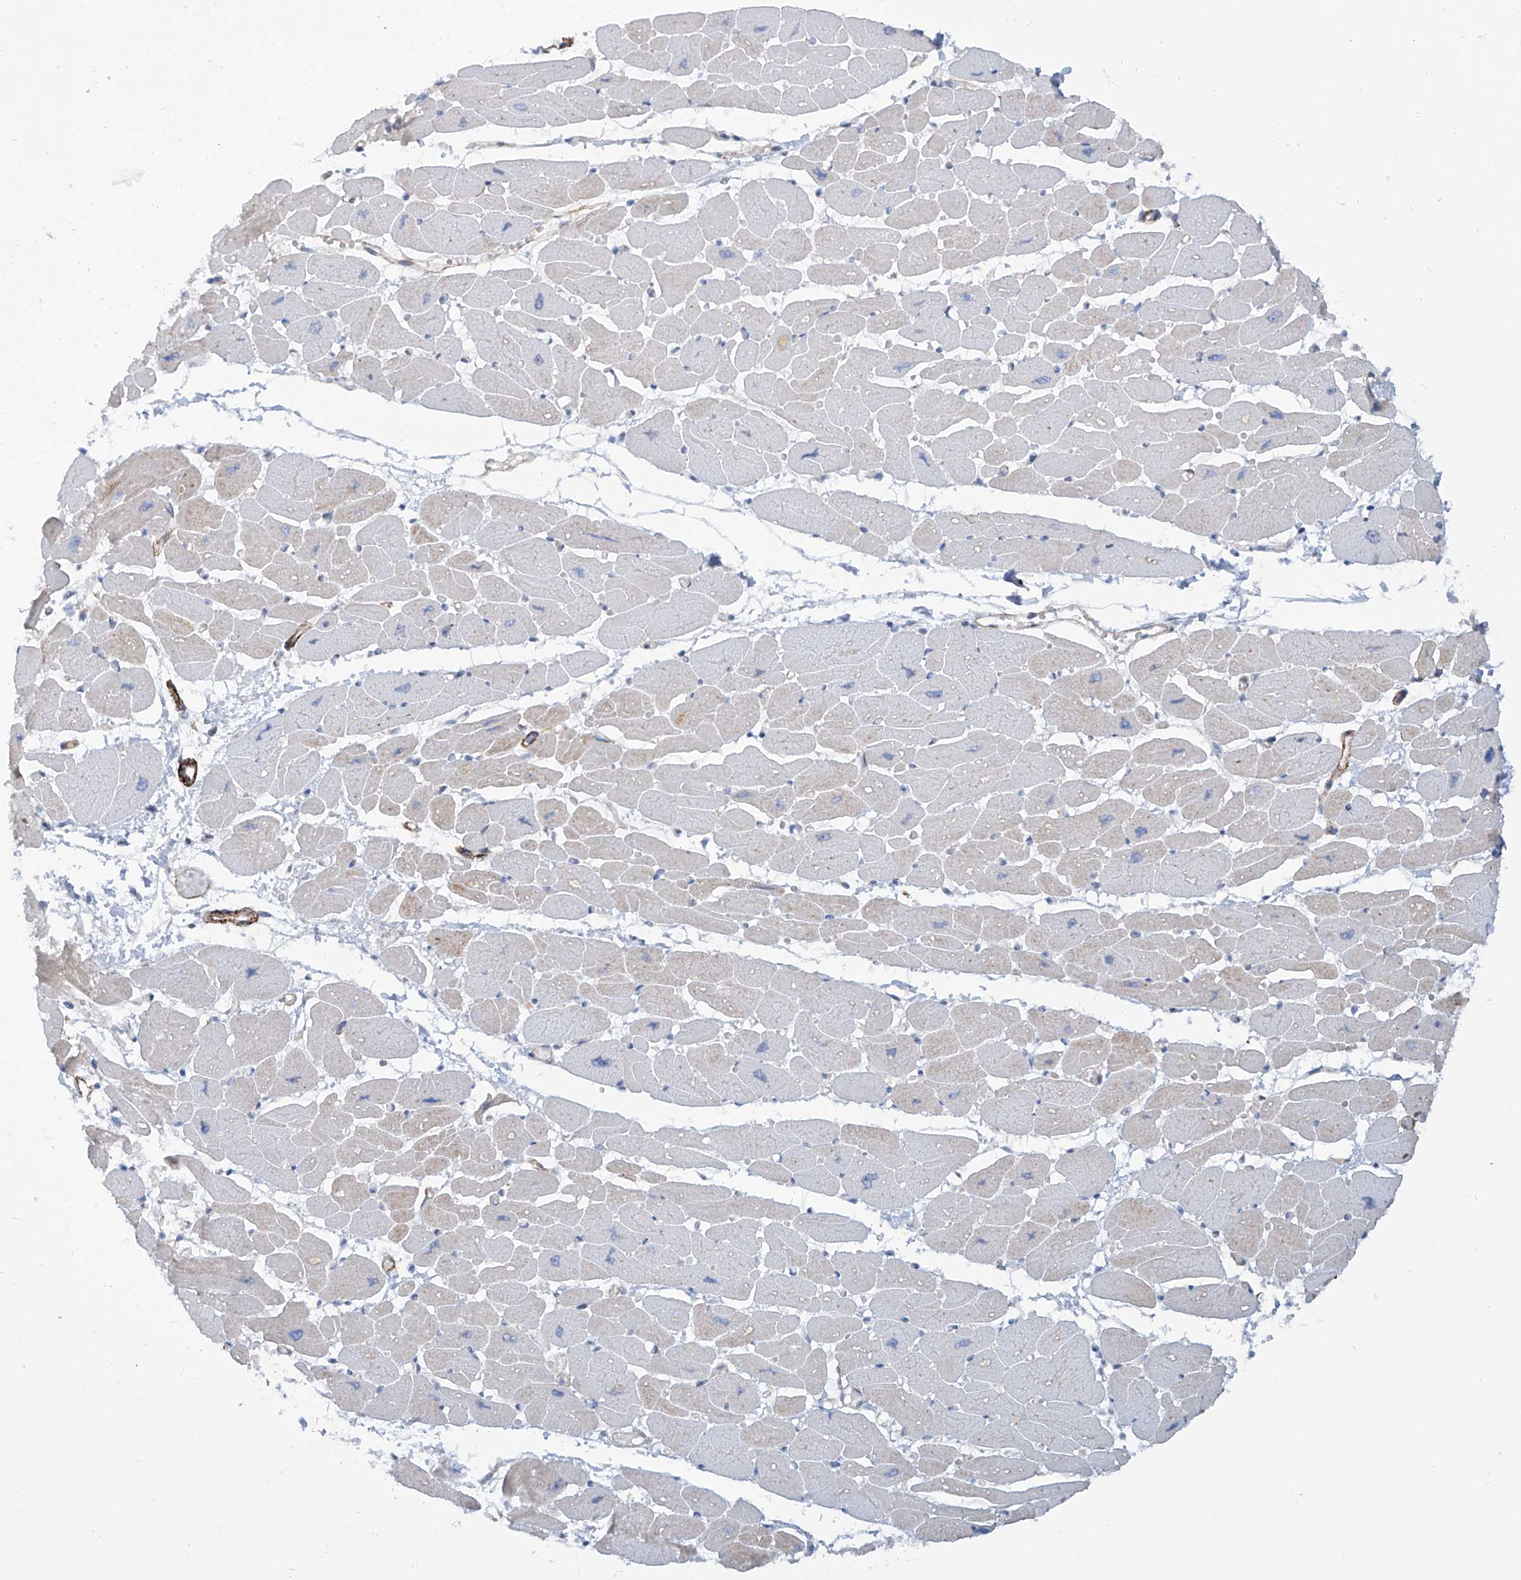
{"staining": {"intensity": "weak", "quantity": "25%-75%", "location": "cytoplasmic/membranous"}, "tissue": "heart muscle", "cell_type": "Cardiomyocytes", "image_type": "normal", "snomed": [{"axis": "morphology", "description": "Normal tissue, NOS"}, {"axis": "topography", "description": "Heart"}], "caption": "A brown stain shows weak cytoplasmic/membranous positivity of a protein in cardiomyocytes of normal heart muscle. (brown staining indicates protein expression, while blue staining denotes nuclei).", "gene": "ZNF490", "patient": {"sex": "female", "age": 54}}